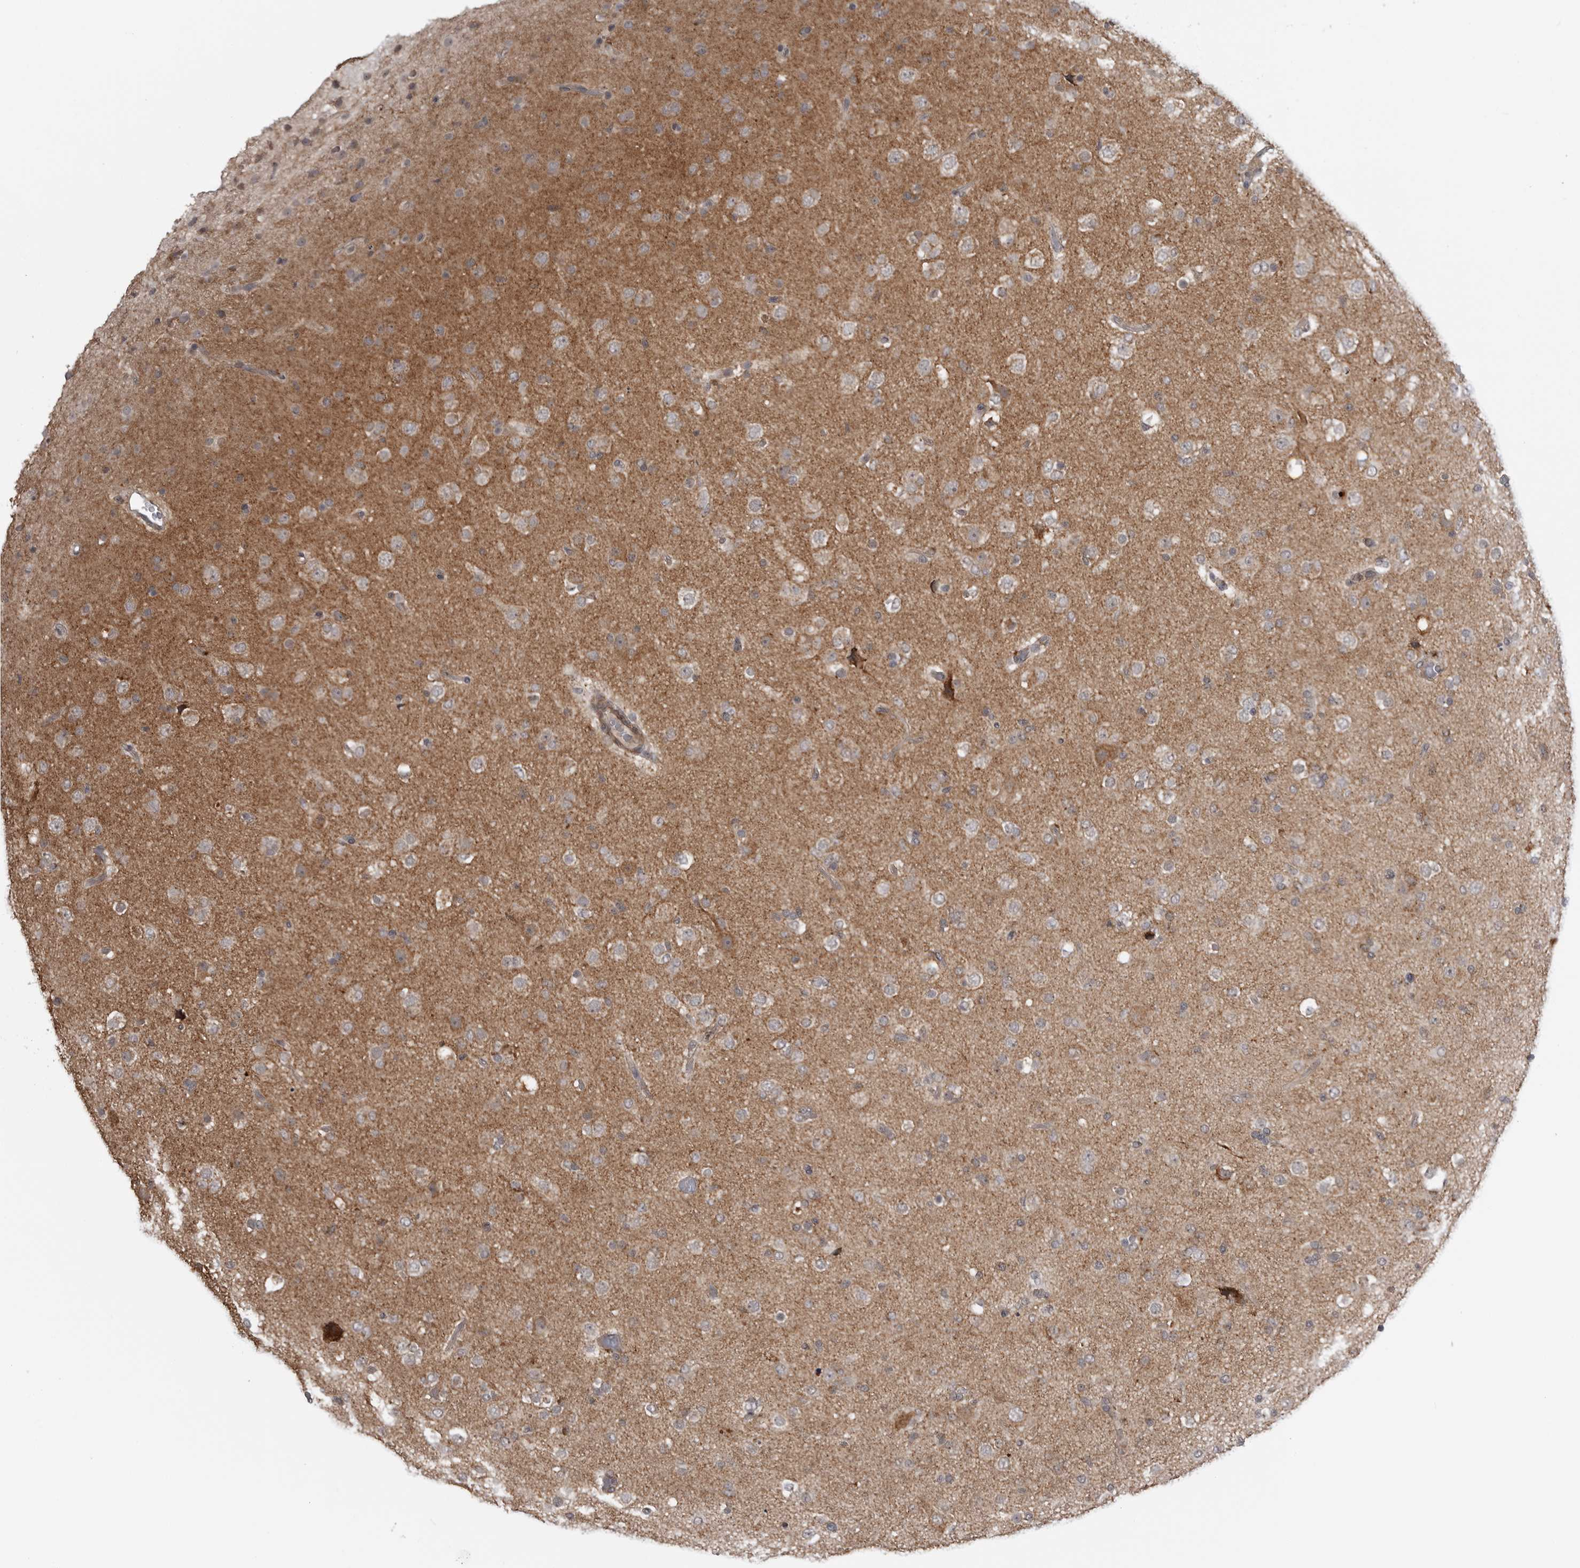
{"staining": {"intensity": "moderate", "quantity": "<25%", "location": "cytoplasmic/membranous"}, "tissue": "glioma", "cell_type": "Tumor cells", "image_type": "cancer", "snomed": [{"axis": "morphology", "description": "Glioma, malignant, Low grade"}, {"axis": "topography", "description": "Brain"}], "caption": "Protein staining of glioma tissue reveals moderate cytoplasmic/membranous positivity in about <25% of tumor cells.", "gene": "FAAP100", "patient": {"sex": "male", "age": 65}}